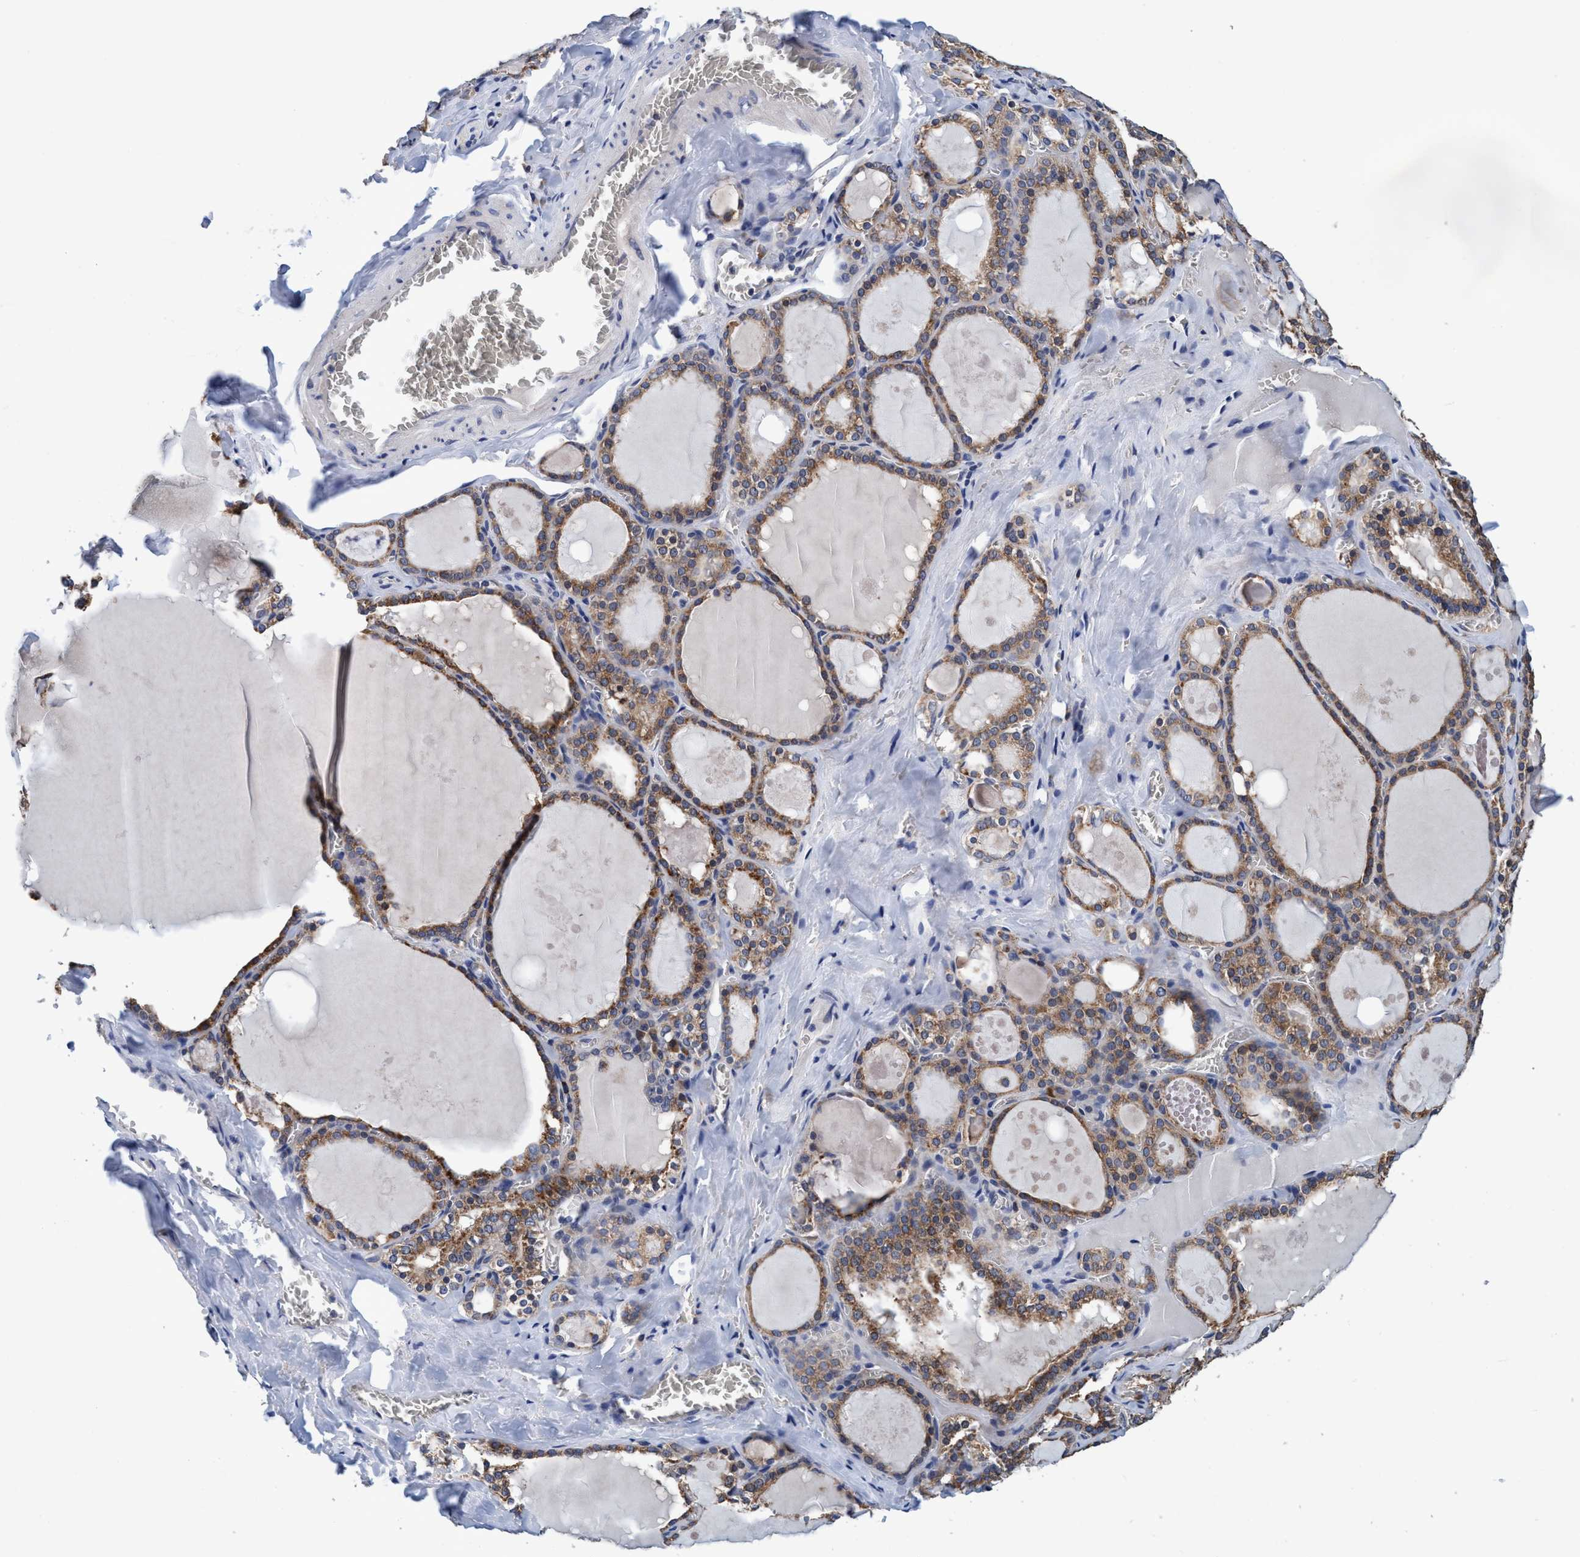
{"staining": {"intensity": "moderate", "quantity": ">75%", "location": "cytoplasmic/membranous"}, "tissue": "thyroid gland", "cell_type": "Glandular cells", "image_type": "normal", "snomed": [{"axis": "morphology", "description": "Normal tissue, NOS"}, {"axis": "topography", "description": "Thyroid gland"}], "caption": "Immunohistochemistry micrograph of normal human thyroid gland stained for a protein (brown), which displays medium levels of moderate cytoplasmic/membranous positivity in approximately >75% of glandular cells.", "gene": "CALCOCO2", "patient": {"sex": "male", "age": 56}}